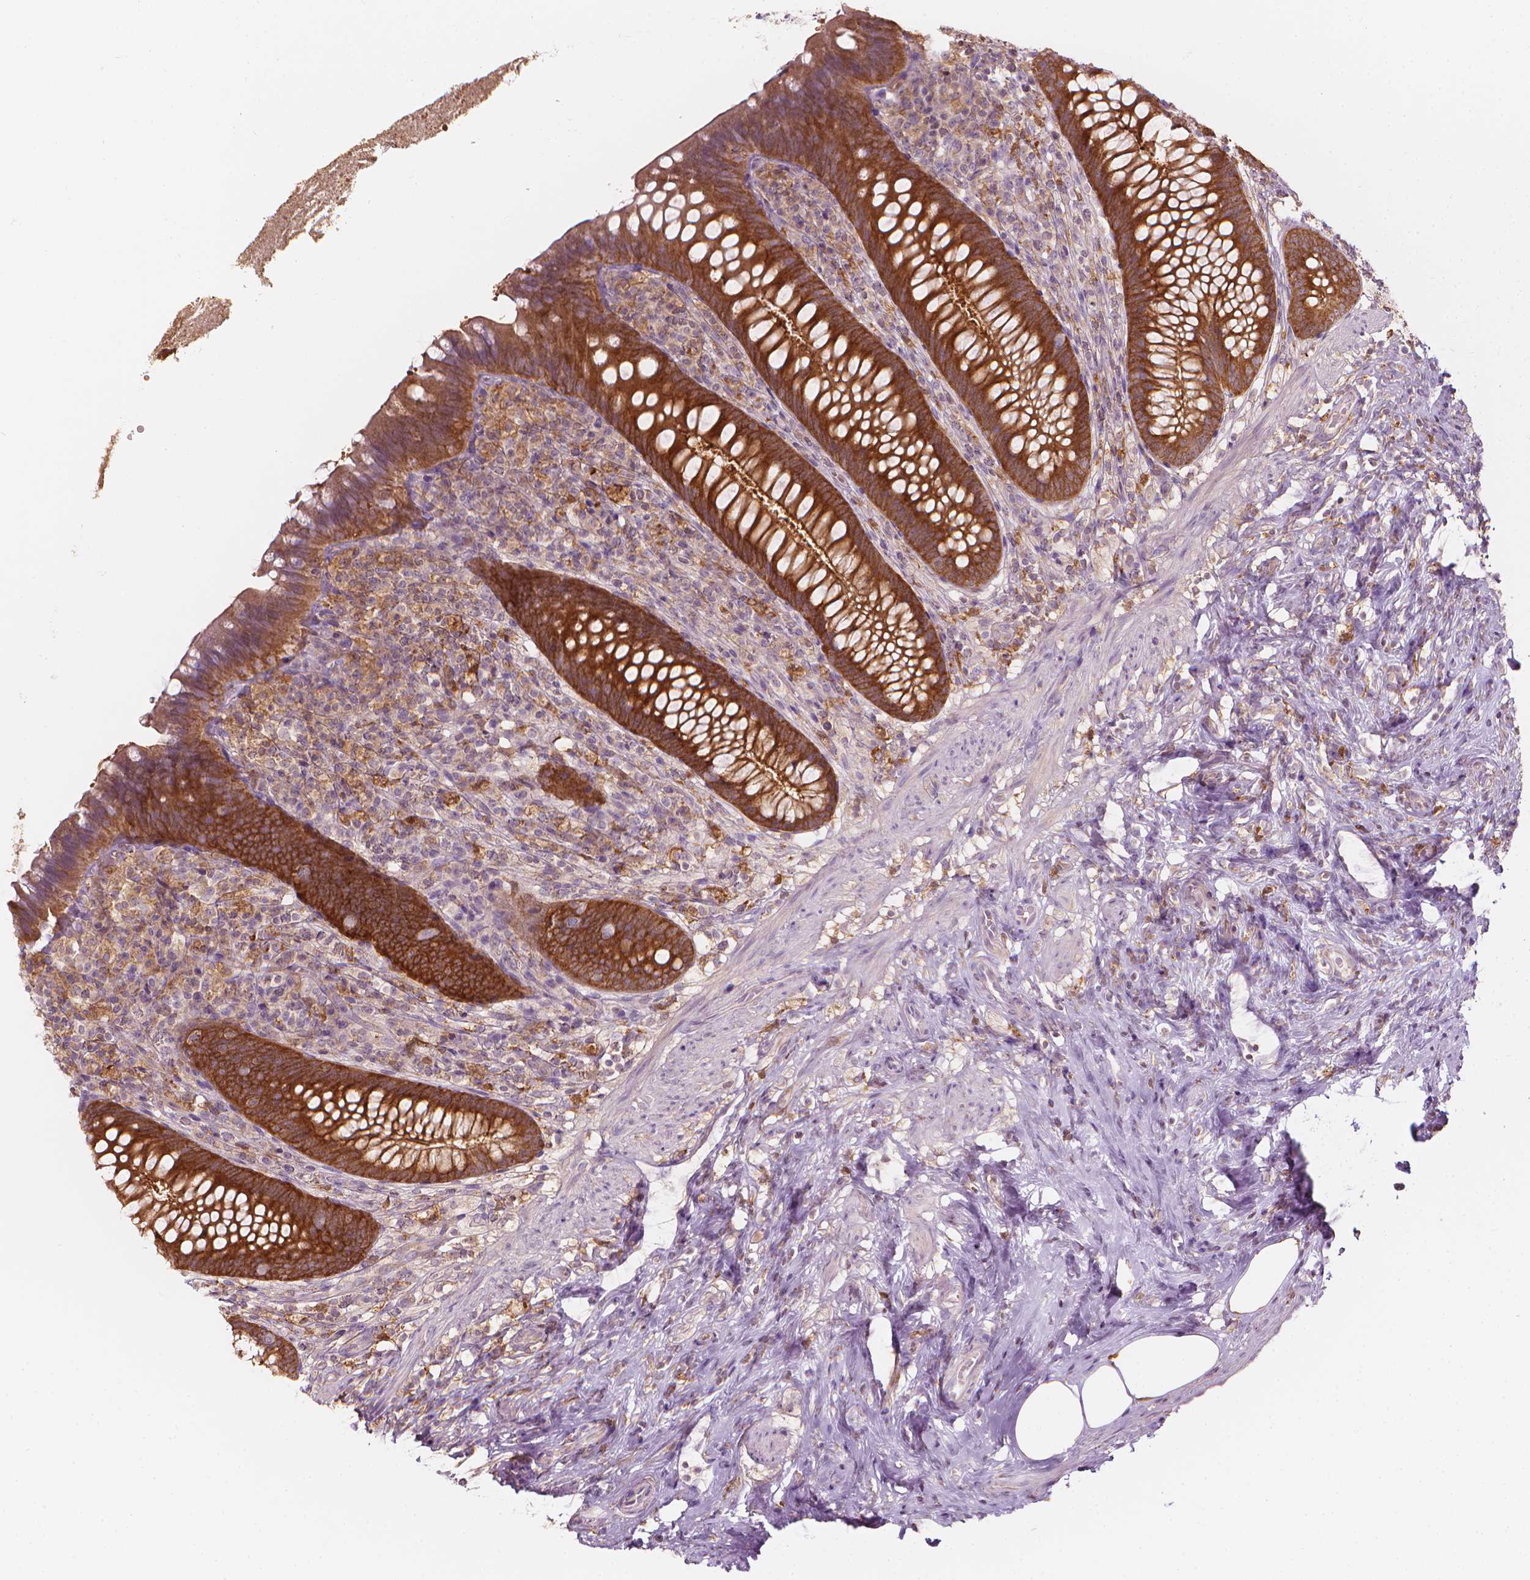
{"staining": {"intensity": "strong", "quantity": ">75%", "location": "cytoplasmic/membranous"}, "tissue": "appendix", "cell_type": "Glandular cells", "image_type": "normal", "snomed": [{"axis": "morphology", "description": "Normal tissue, NOS"}, {"axis": "topography", "description": "Appendix"}], "caption": "Strong cytoplasmic/membranous expression is seen in about >75% of glandular cells in unremarkable appendix.", "gene": "SHMT1", "patient": {"sex": "male", "age": 47}}